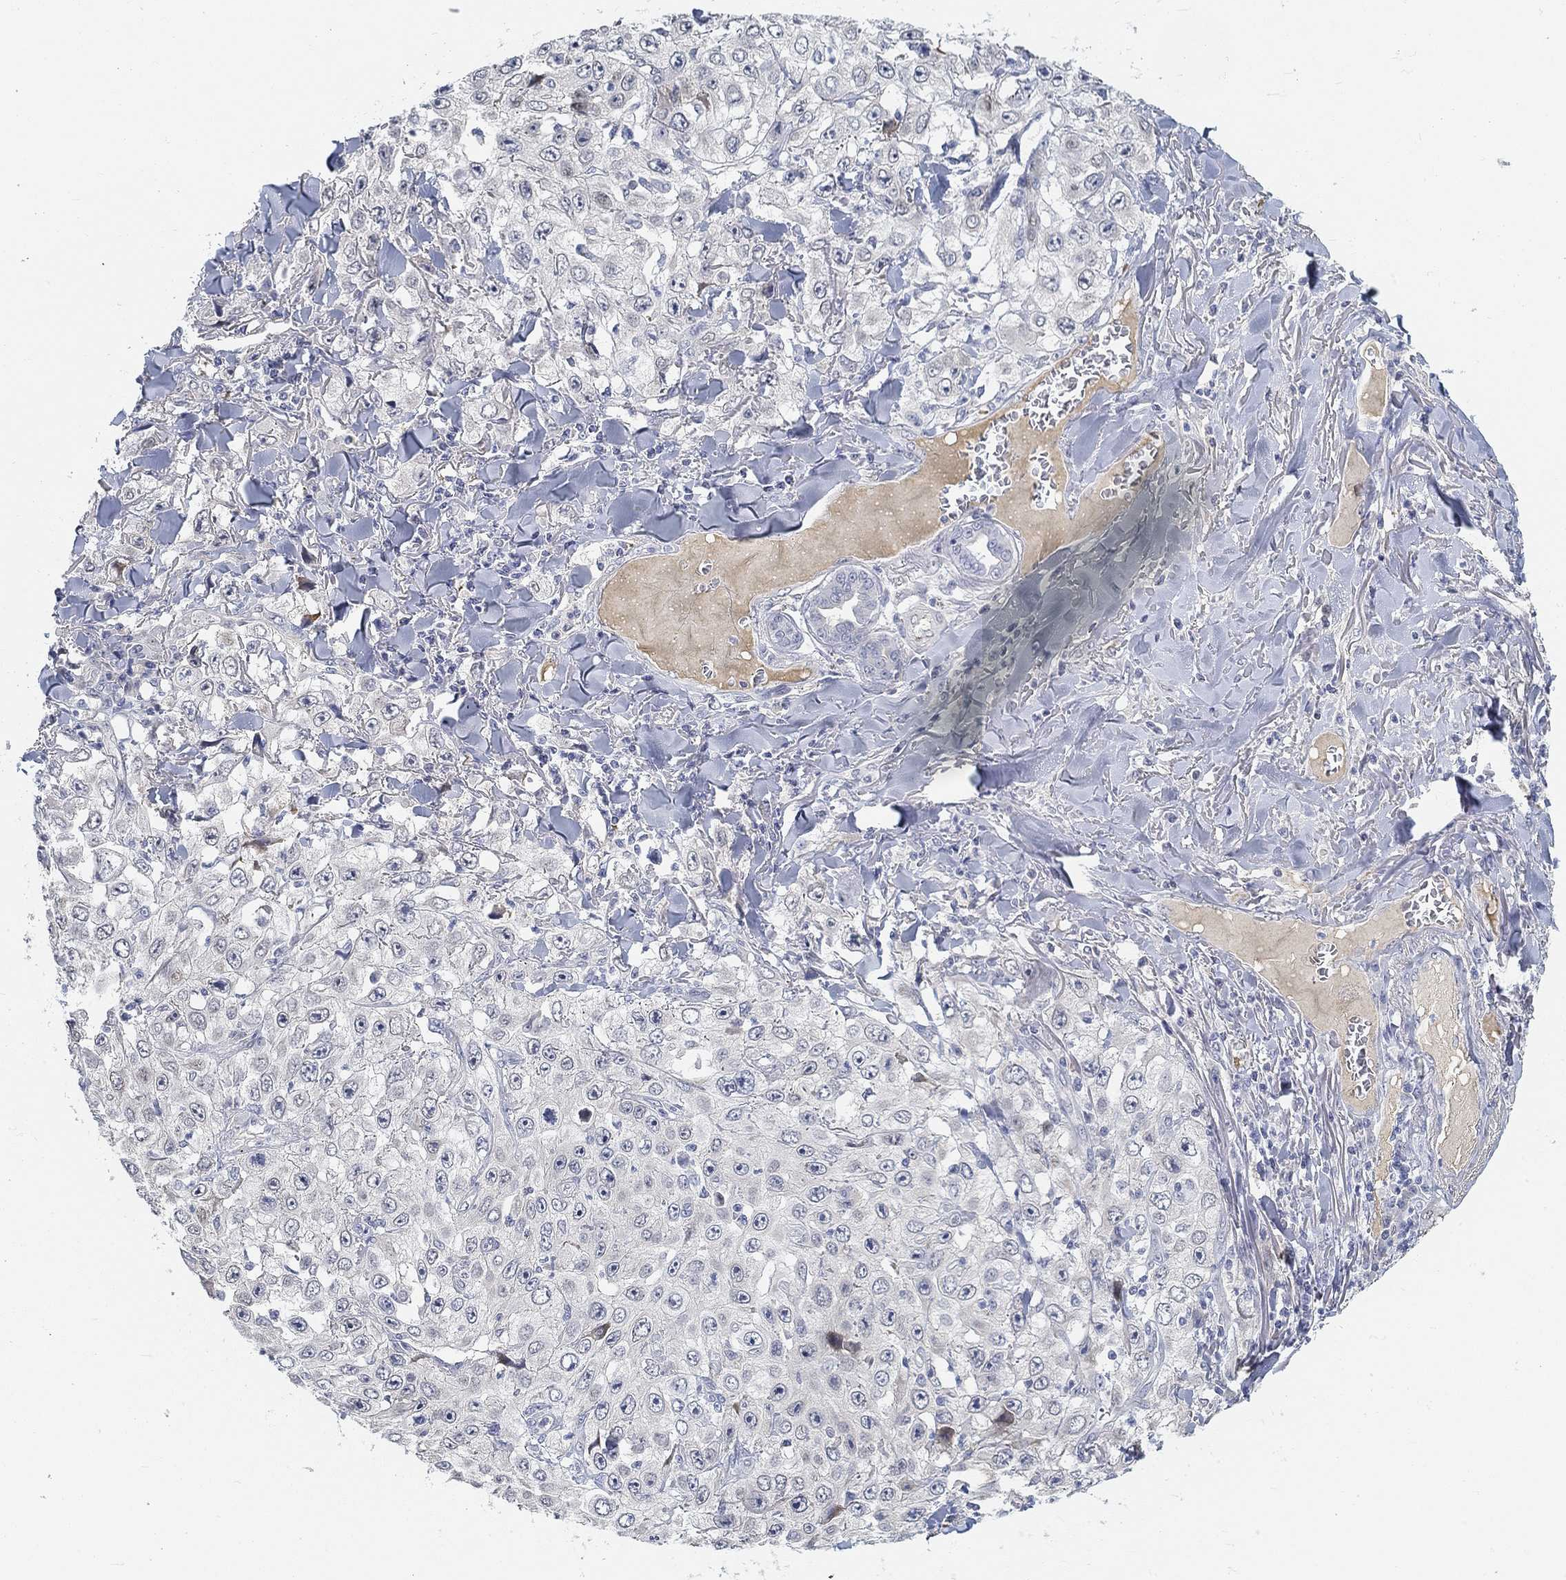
{"staining": {"intensity": "negative", "quantity": "none", "location": "none"}, "tissue": "skin cancer", "cell_type": "Tumor cells", "image_type": "cancer", "snomed": [{"axis": "morphology", "description": "Squamous cell carcinoma, NOS"}, {"axis": "topography", "description": "Skin"}], "caption": "Histopathology image shows no protein staining in tumor cells of squamous cell carcinoma (skin) tissue.", "gene": "SNTG2", "patient": {"sex": "male", "age": 82}}